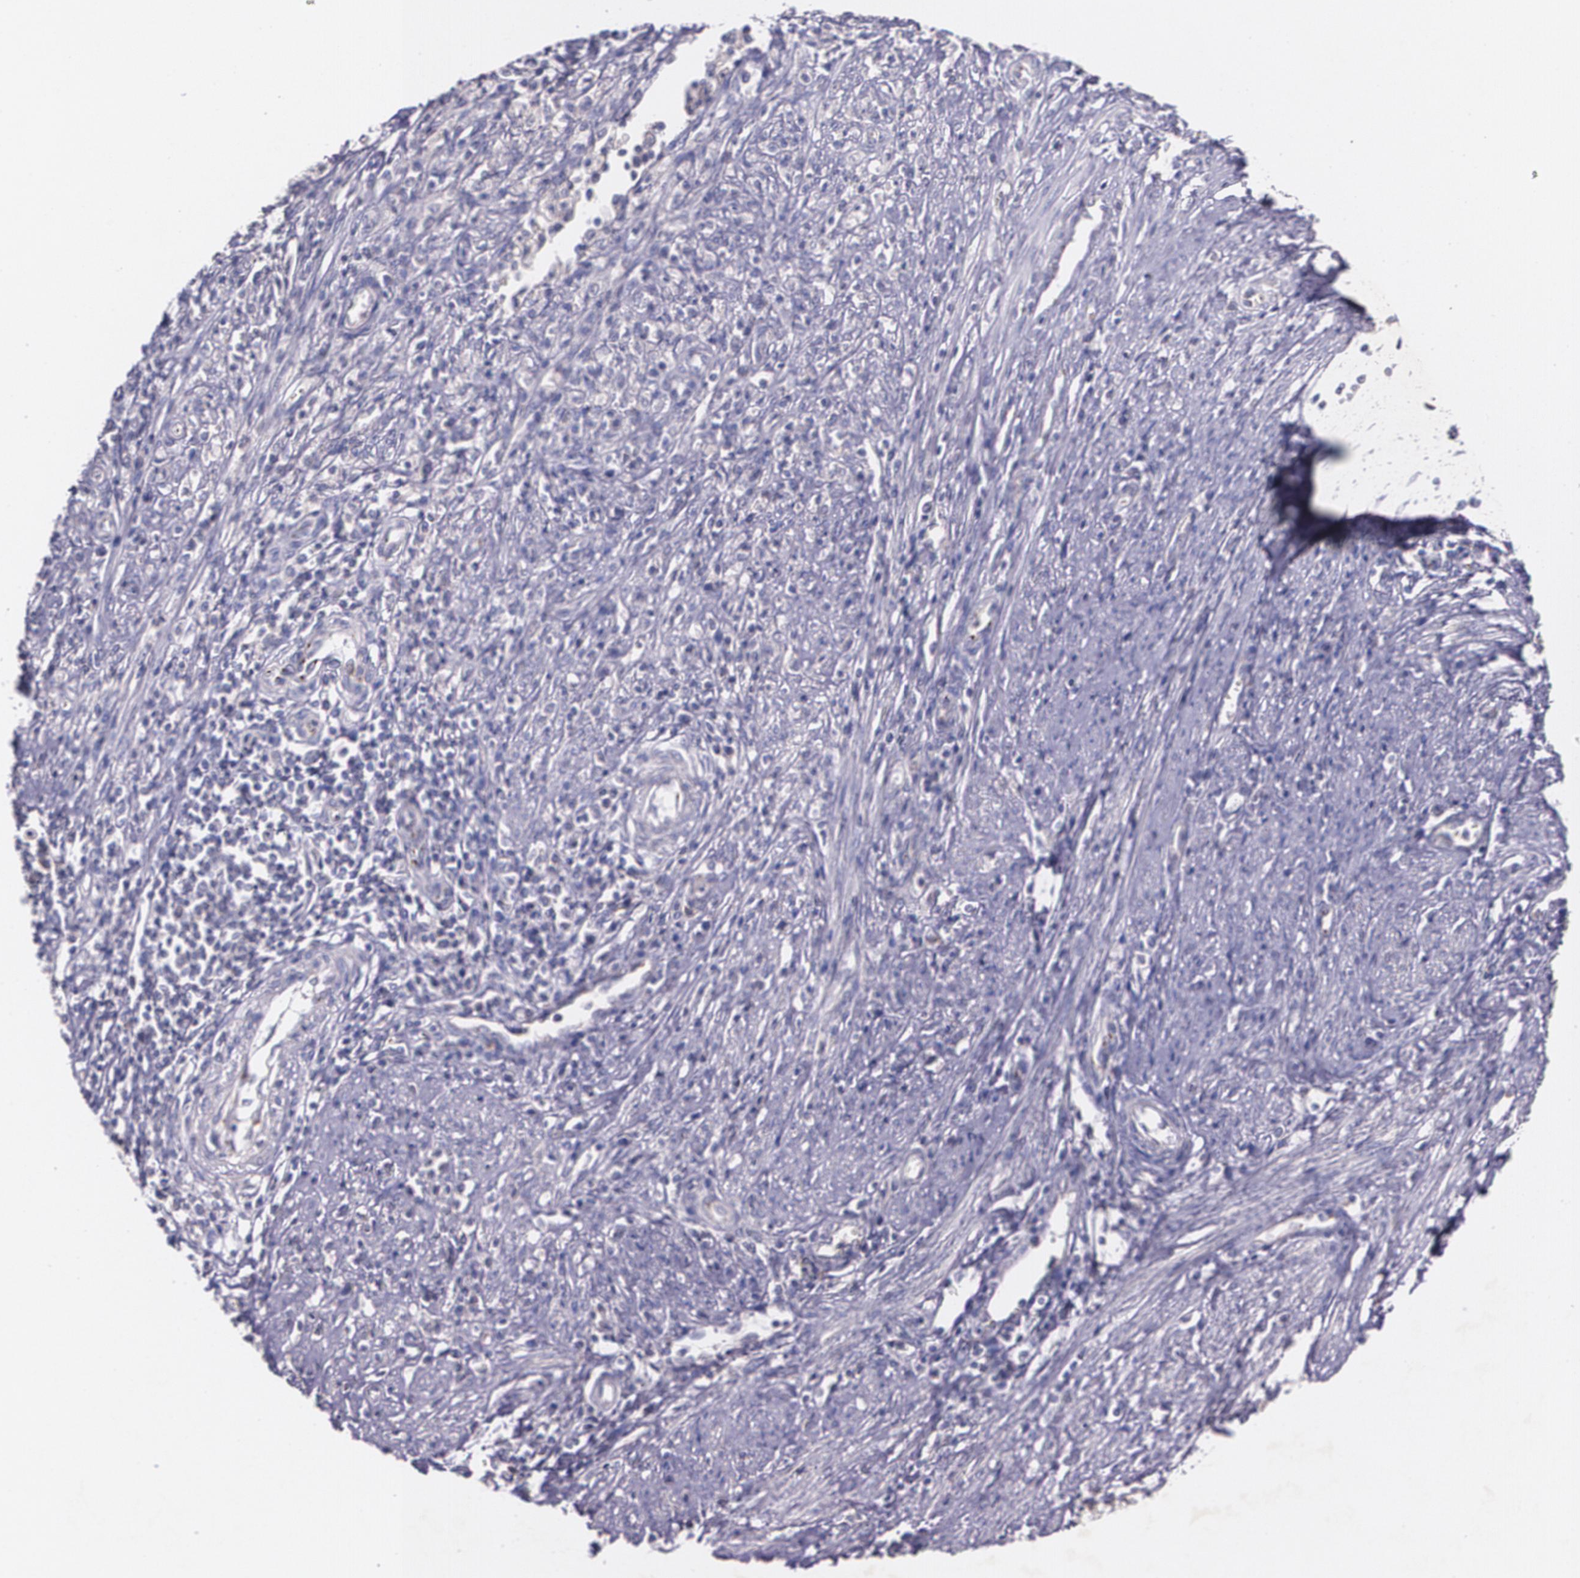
{"staining": {"intensity": "negative", "quantity": "none", "location": "none"}, "tissue": "cervical cancer", "cell_type": "Tumor cells", "image_type": "cancer", "snomed": [{"axis": "morphology", "description": "Adenocarcinoma, NOS"}, {"axis": "topography", "description": "Cervix"}], "caption": "This image is of cervical adenocarcinoma stained with immunohistochemistry (IHC) to label a protein in brown with the nuclei are counter-stained blue. There is no expression in tumor cells.", "gene": "TM4SF1", "patient": {"sex": "female", "age": 36}}